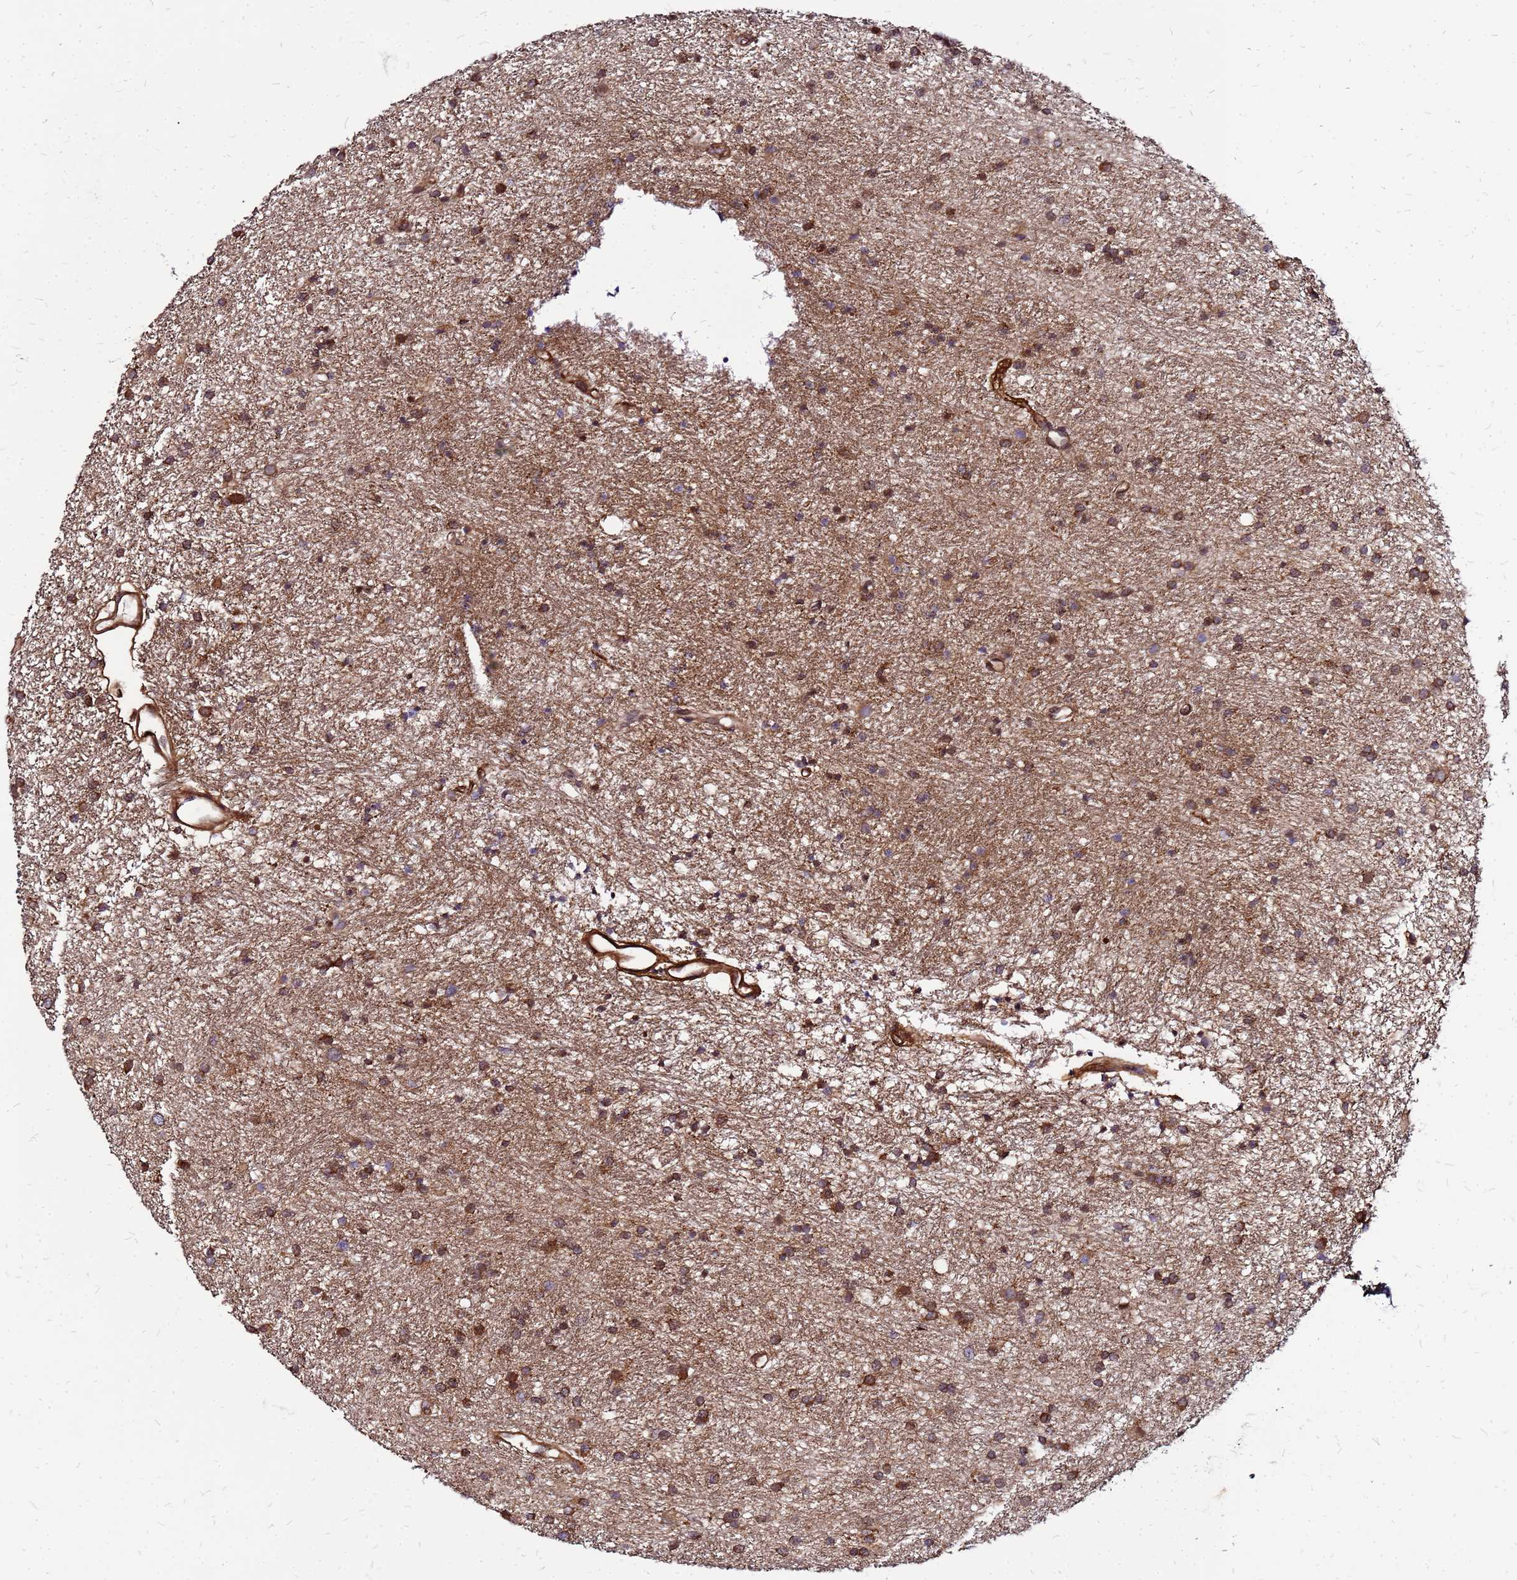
{"staining": {"intensity": "moderate", "quantity": ">75%", "location": "cytoplasmic/membranous"}, "tissue": "glioma", "cell_type": "Tumor cells", "image_type": "cancer", "snomed": [{"axis": "morphology", "description": "Glioma, malignant, High grade"}, {"axis": "topography", "description": "Brain"}], "caption": "Moderate cytoplasmic/membranous positivity for a protein is seen in about >75% of tumor cells of glioma using immunohistochemistry (IHC).", "gene": "CYBC1", "patient": {"sex": "male", "age": 77}}